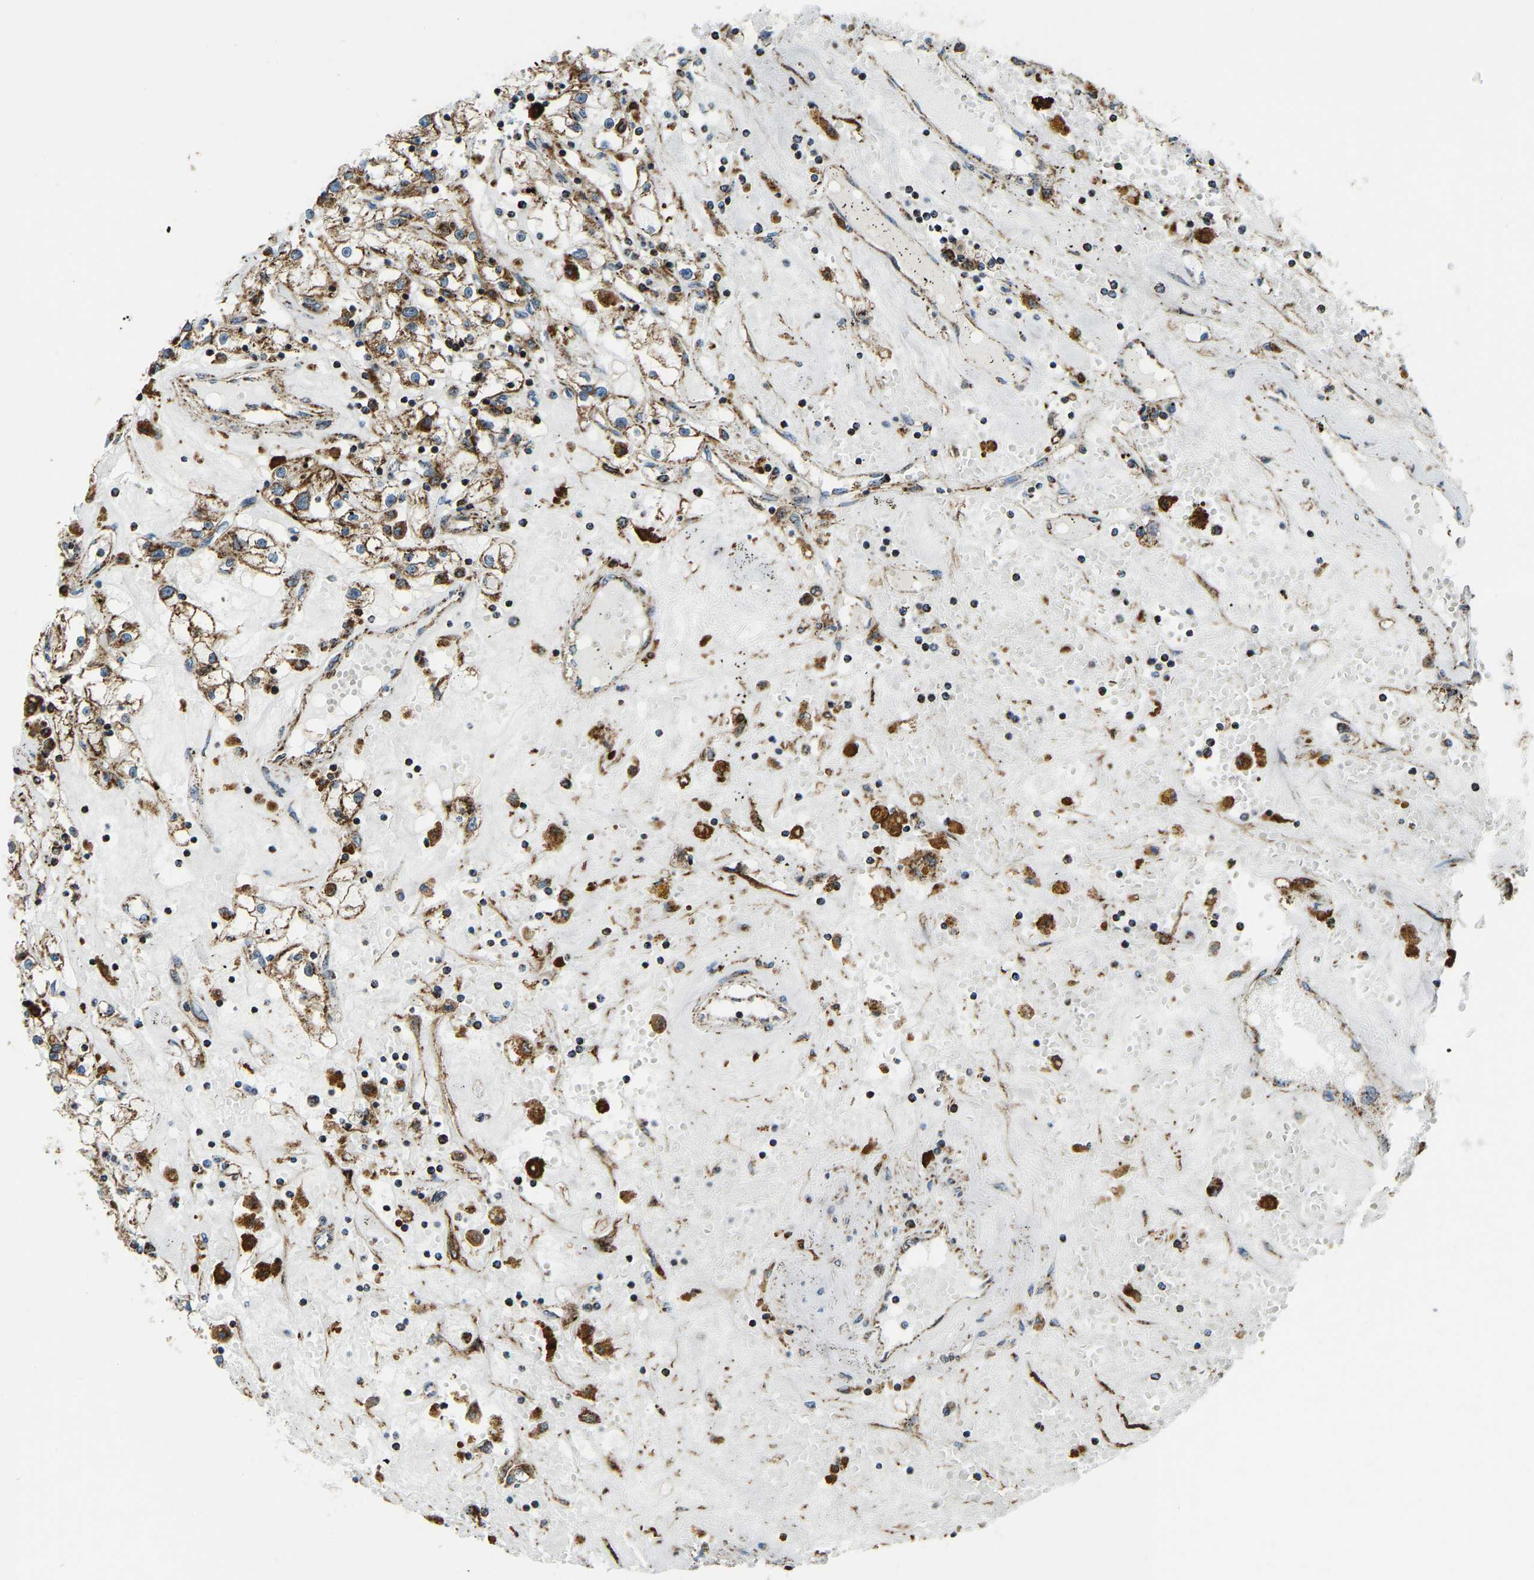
{"staining": {"intensity": "moderate", "quantity": ">75%", "location": "cytoplasmic/membranous"}, "tissue": "renal cancer", "cell_type": "Tumor cells", "image_type": "cancer", "snomed": [{"axis": "morphology", "description": "Adenocarcinoma, NOS"}, {"axis": "topography", "description": "Kidney"}], "caption": "DAB (3,3'-diaminobenzidine) immunohistochemical staining of adenocarcinoma (renal) displays moderate cytoplasmic/membranous protein positivity in approximately >75% of tumor cells.", "gene": "RBM33", "patient": {"sex": "male", "age": 56}}